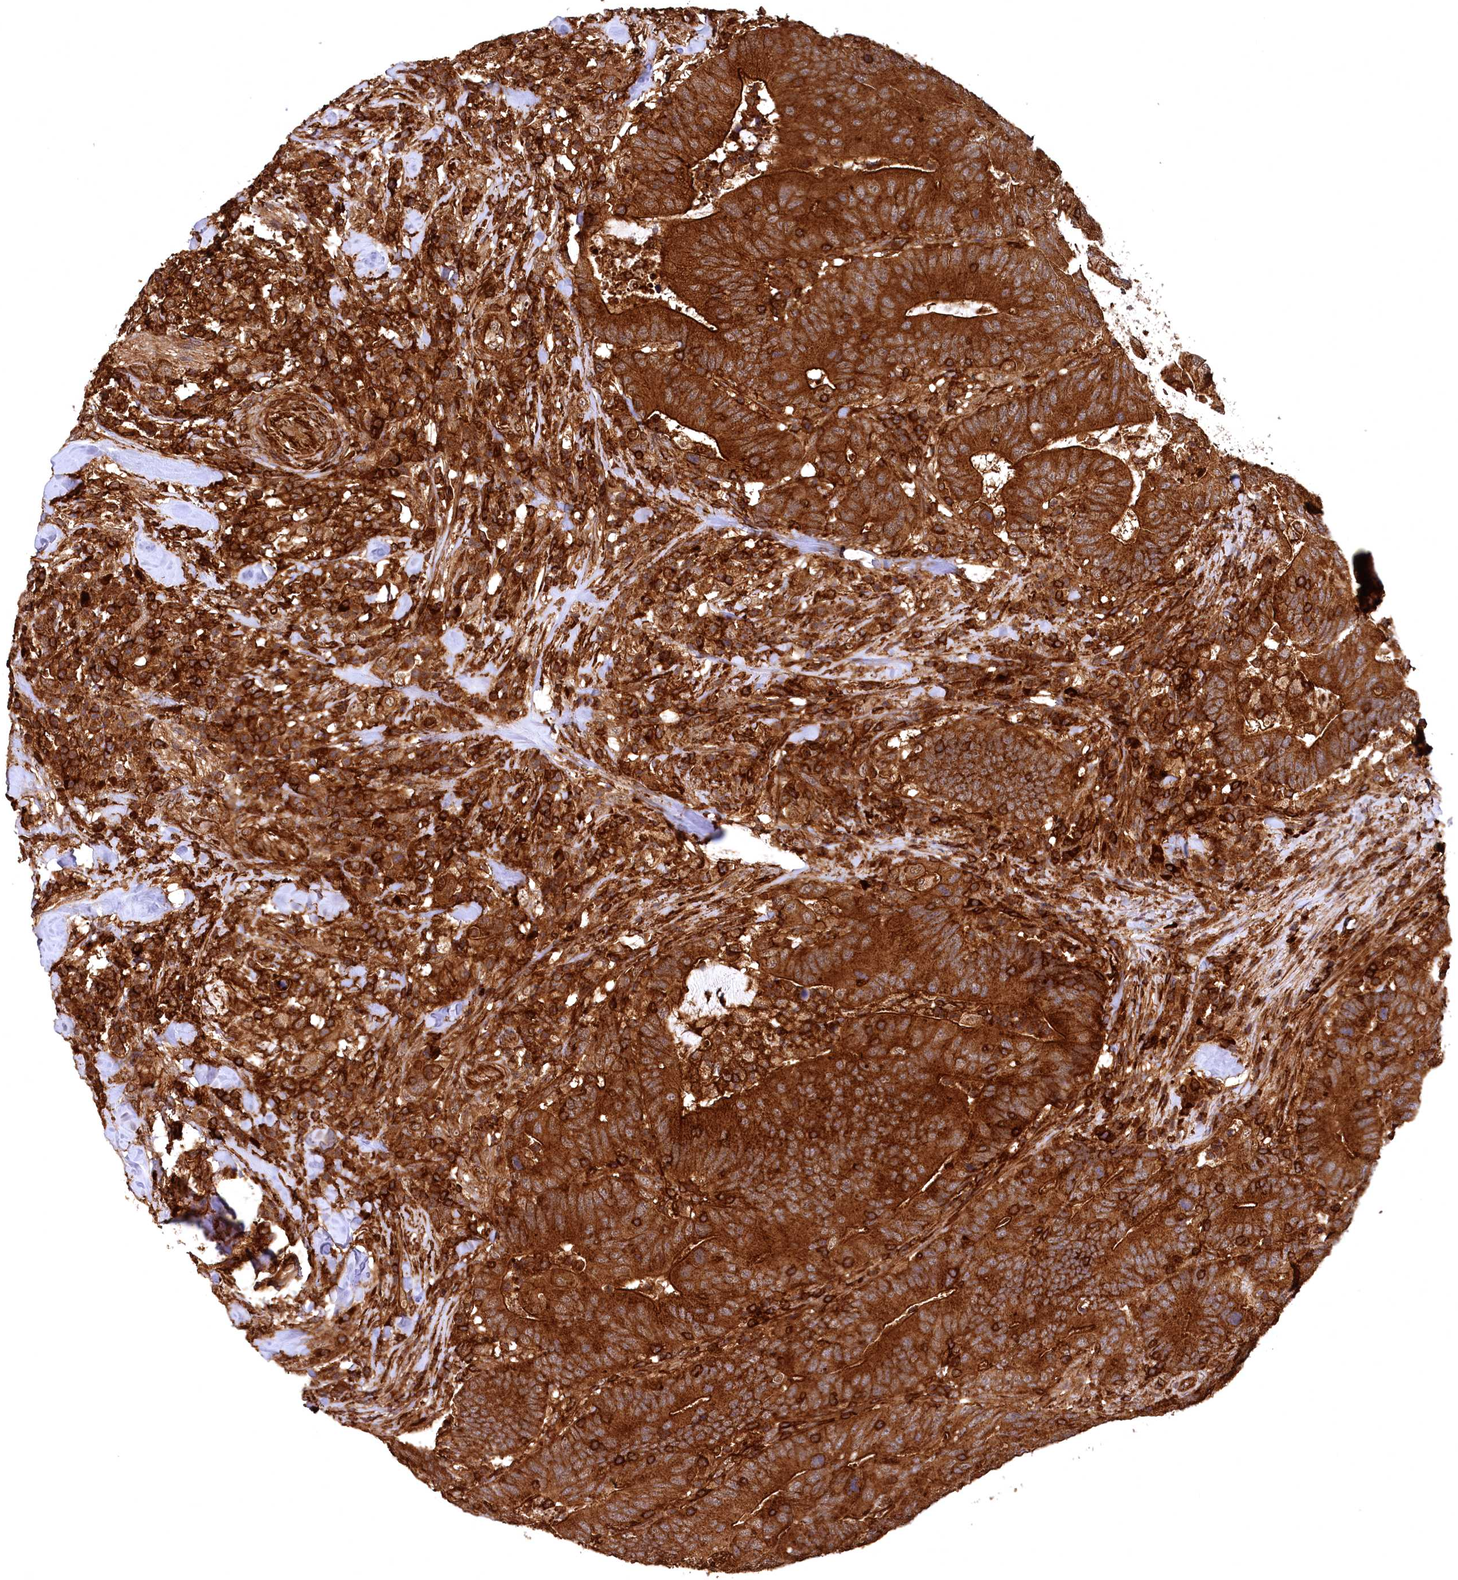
{"staining": {"intensity": "strong", "quantity": ">75%", "location": "cytoplasmic/membranous"}, "tissue": "colorectal cancer", "cell_type": "Tumor cells", "image_type": "cancer", "snomed": [{"axis": "morphology", "description": "Adenocarcinoma, NOS"}, {"axis": "topography", "description": "Colon"}], "caption": "Immunohistochemistry of colorectal cancer (adenocarcinoma) demonstrates high levels of strong cytoplasmic/membranous expression in about >75% of tumor cells.", "gene": "STUB1", "patient": {"sex": "female", "age": 66}}